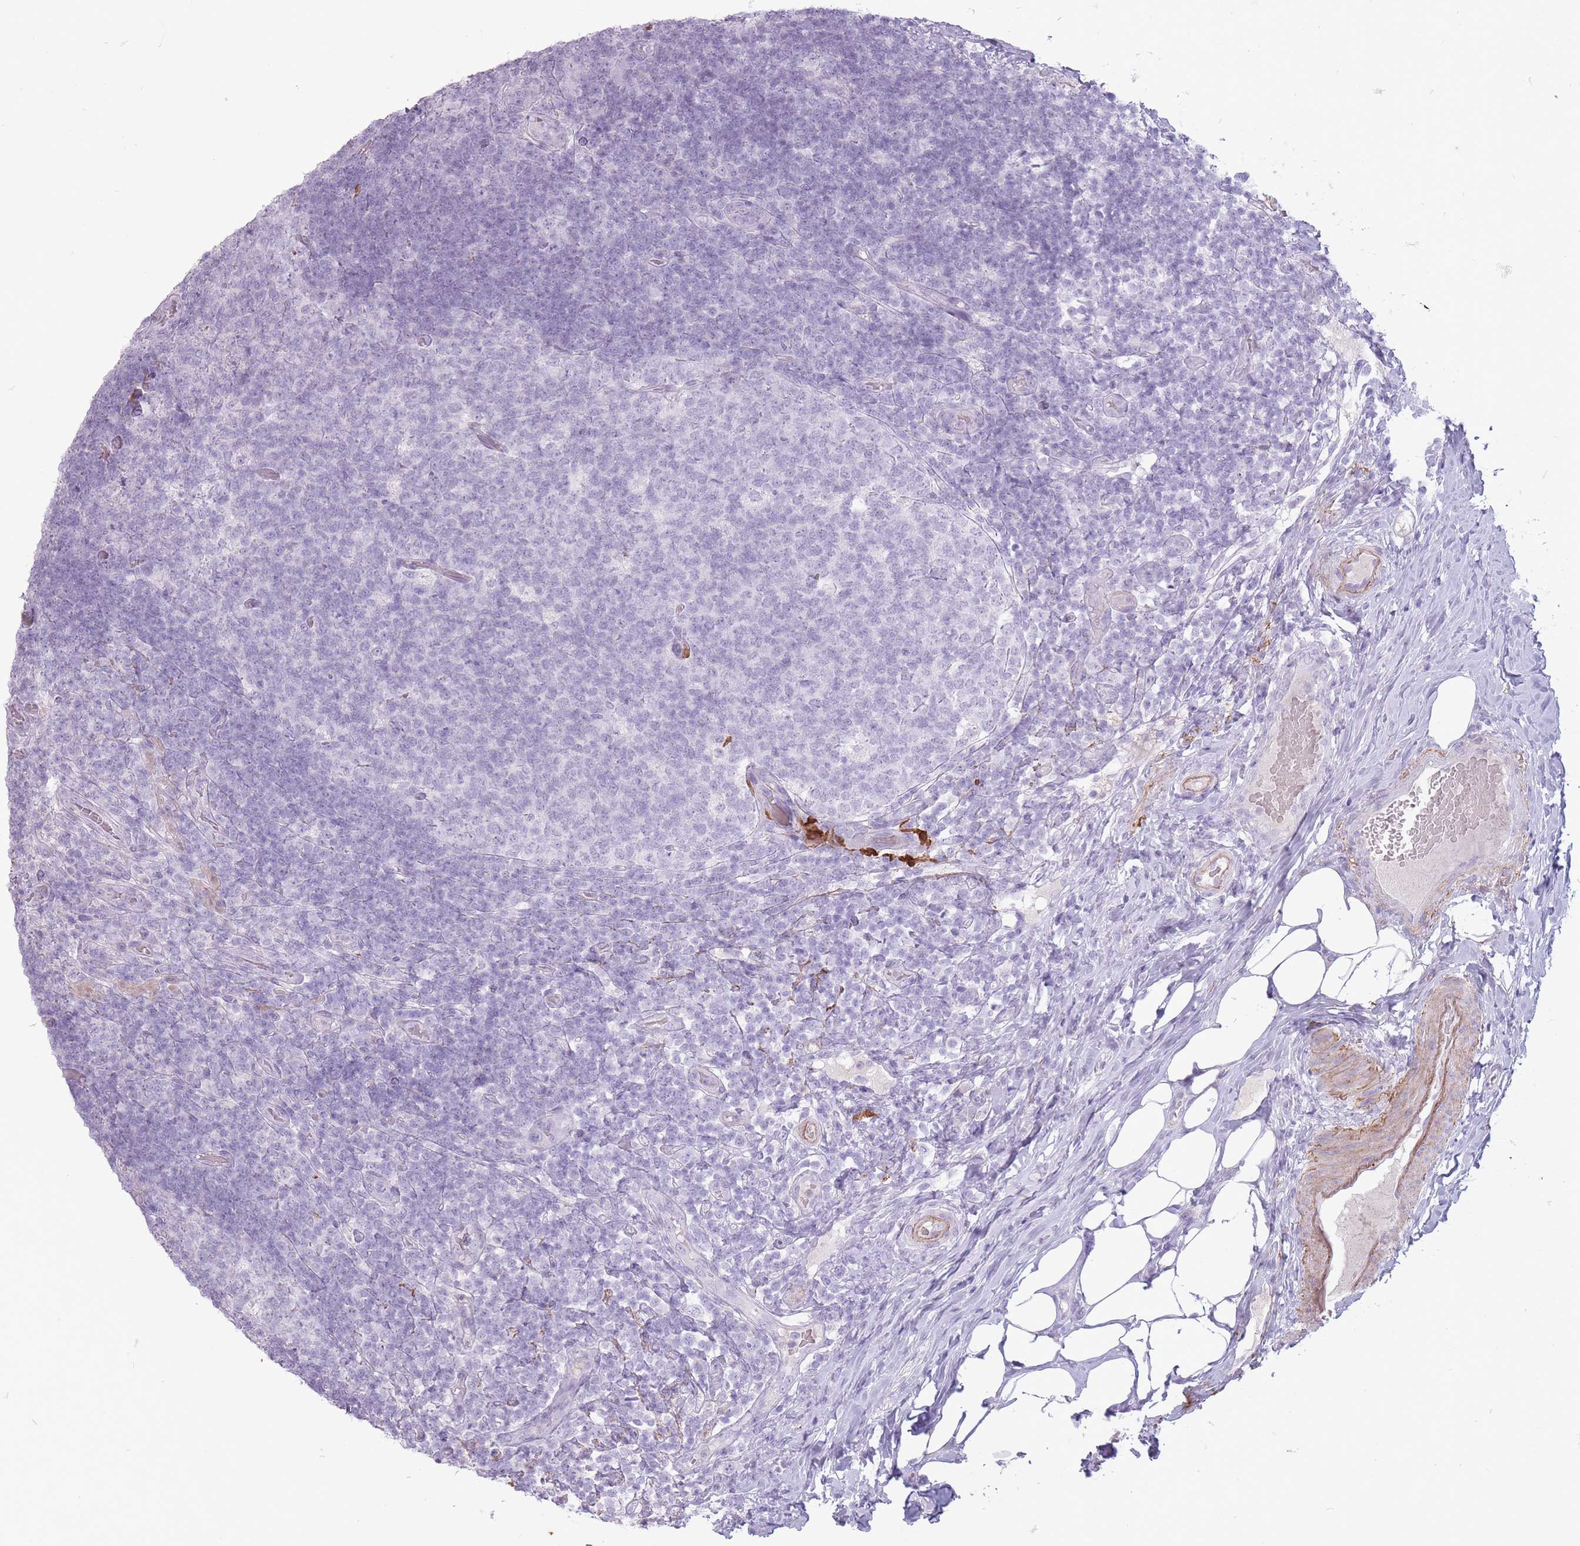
{"staining": {"intensity": "negative", "quantity": "none", "location": "none"}, "tissue": "appendix", "cell_type": "Glandular cells", "image_type": "normal", "snomed": [{"axis": "morphology", "description": "Normal tissue, NOS"}, {"axis": "topography", "description": "Appendix"}], "caption": "Immunohistochemistry (IHC) histopathology image of unremarkable appendix: human appendix stained with DAB (3,3'-diaminobenzidine) reveals no significant protein expression in glandular cells.", "gene": "RFX4", "patient": {"sex": "female", "age": 43}}